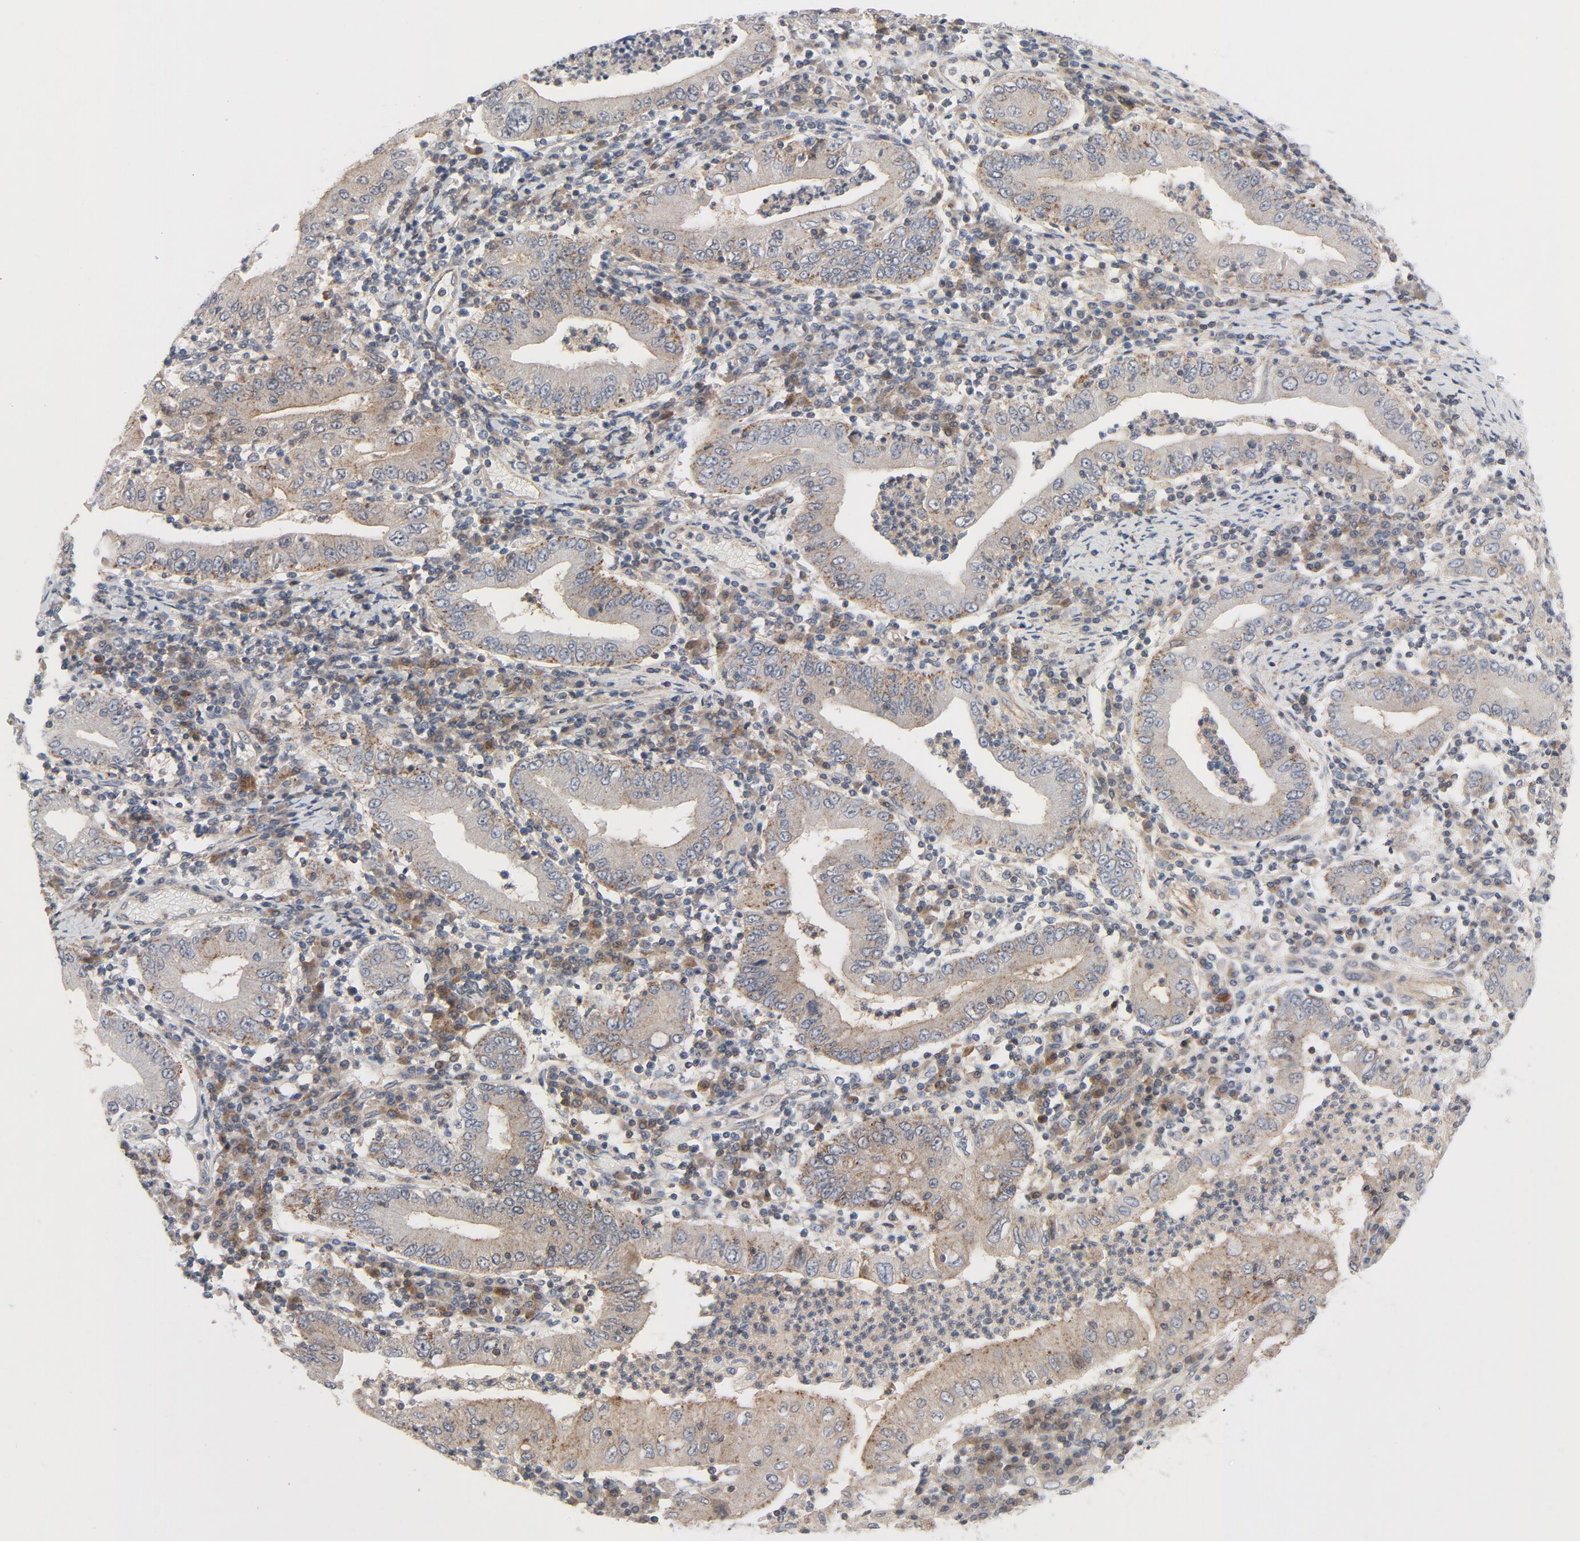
{"staining": {"intensity": "moderate", "quantity": ">75%", "location": "cytoplasmic/membranous"}, "tissue": "stomach cancer", "cell_type": "Tumor cells", "image_type": "cancer", "snomed": [{"axis": "morphology", "description": "Normal tissue, NOS"}, {"axis": "morphology", "description": "Adenocarcinoma, NOS"}, {"axis": "topography", "description": "Esophagus"}, {"axis": "topography", "description": "Stomach, upper"}, {"axis": "topography", "description": "Peripheral nerve tissue"}], "caption": "Tumor cells display medium levels of moderate cytoplasmic/membranous expression in about >75% of cells in human stomach adenocarcinoma. The staining was performed using DAB to visualize the protein expression in brown, while the nuclei were stained in blue with hematoxylin (Magnification: 20x).", "gene": "TSG101", "patient": {"sex": "male", "age": 62}}